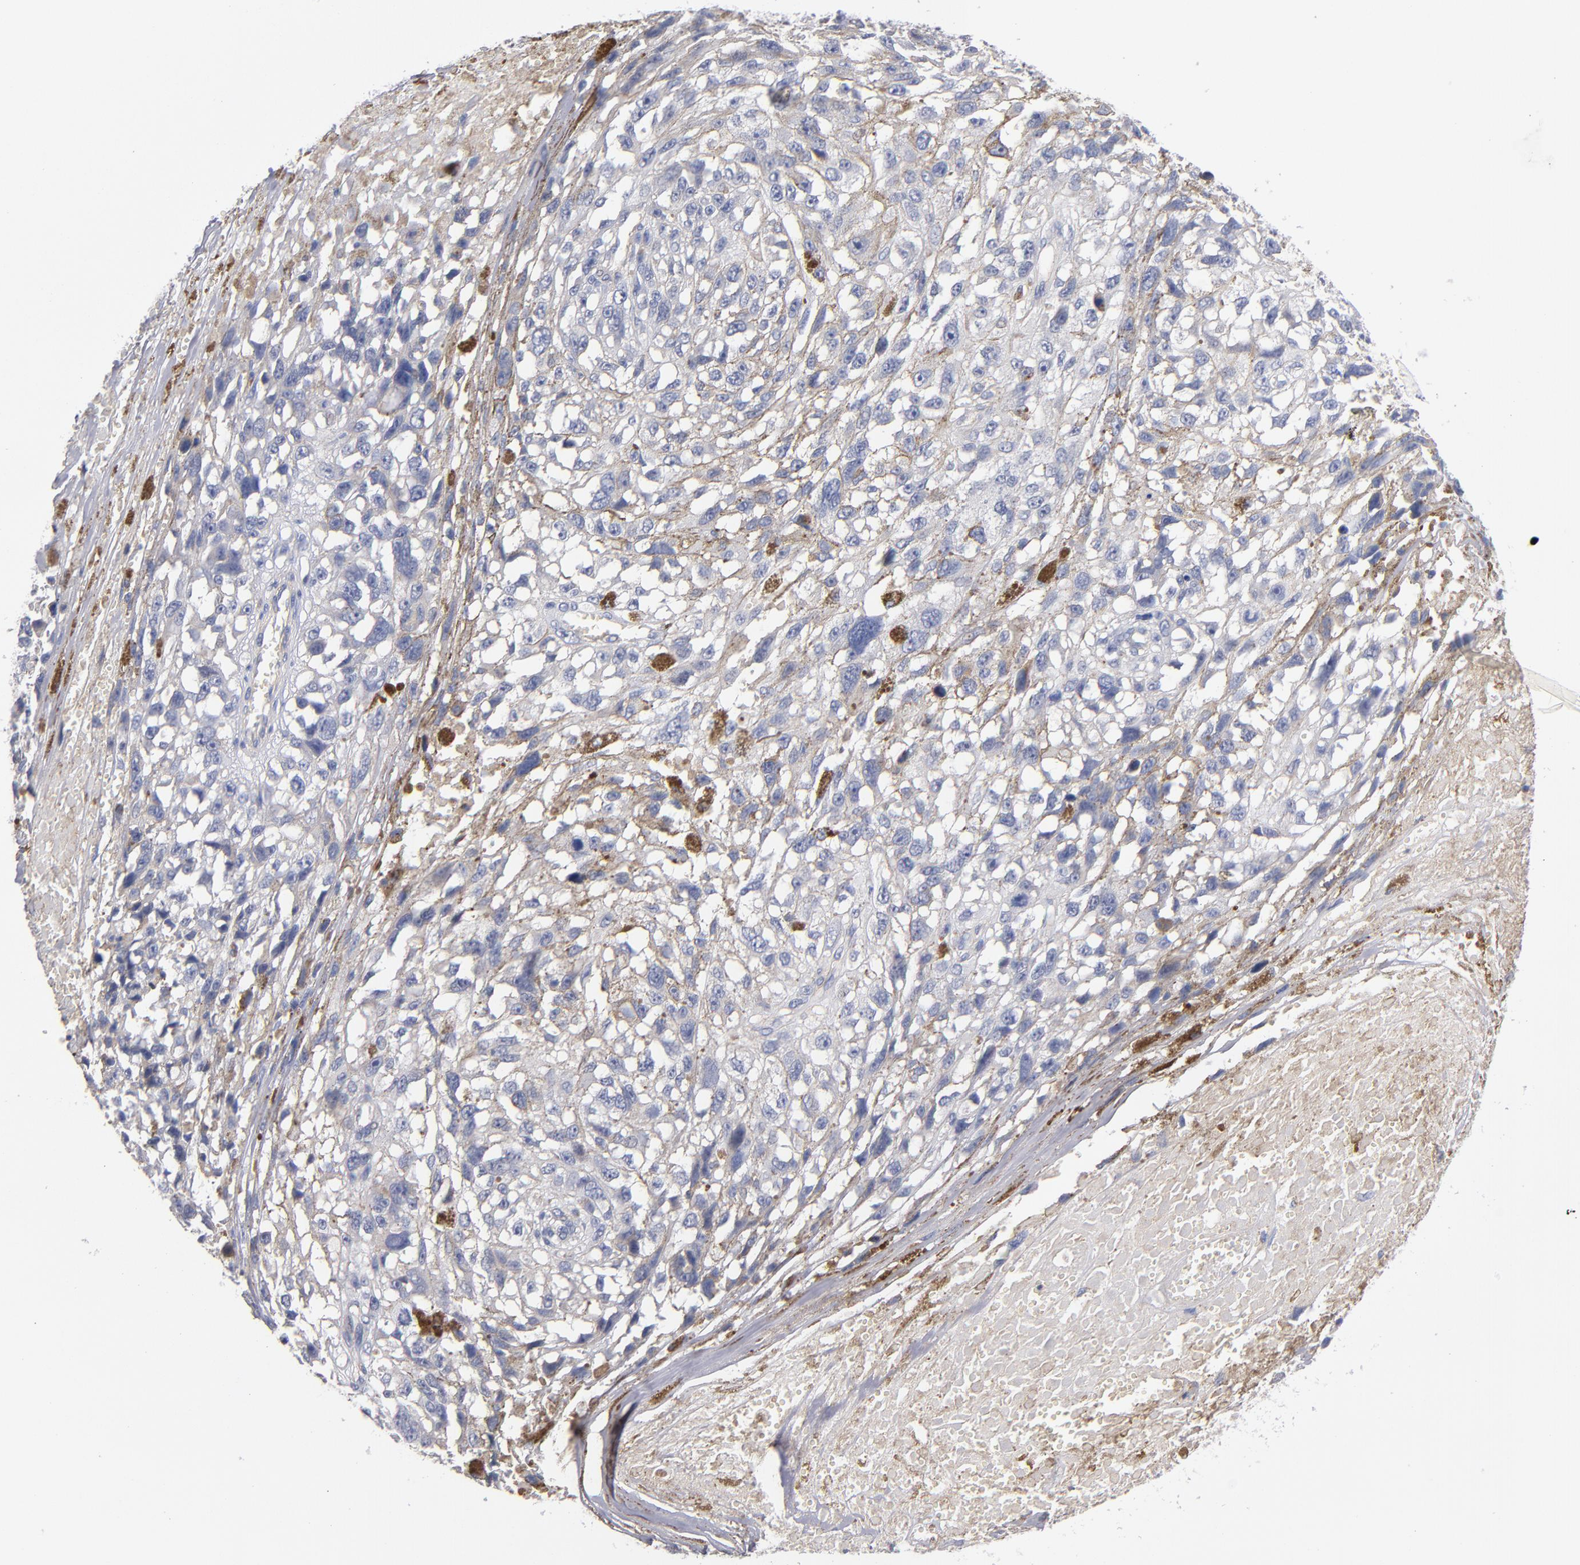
{"staining": {"intensity": "negative", "quantity": "none", "location": "none"}, "tissue": "melanoma", "cell_type": "Tumor cells", "image_type": "cancer", "snomed": [{"axis": "morphology", "description": "Malignant melanoma, Metastatic site"}, {"axis": "topography", "description": "Lymph node"}], "caption": "Image shows no protein positivity in tumor cells of malignant melanoma (metastatic site) tissue. Nuclei are stained in blue.", "gene": "PLSCR4", "patient": {"sex": "male", "age": 59}}